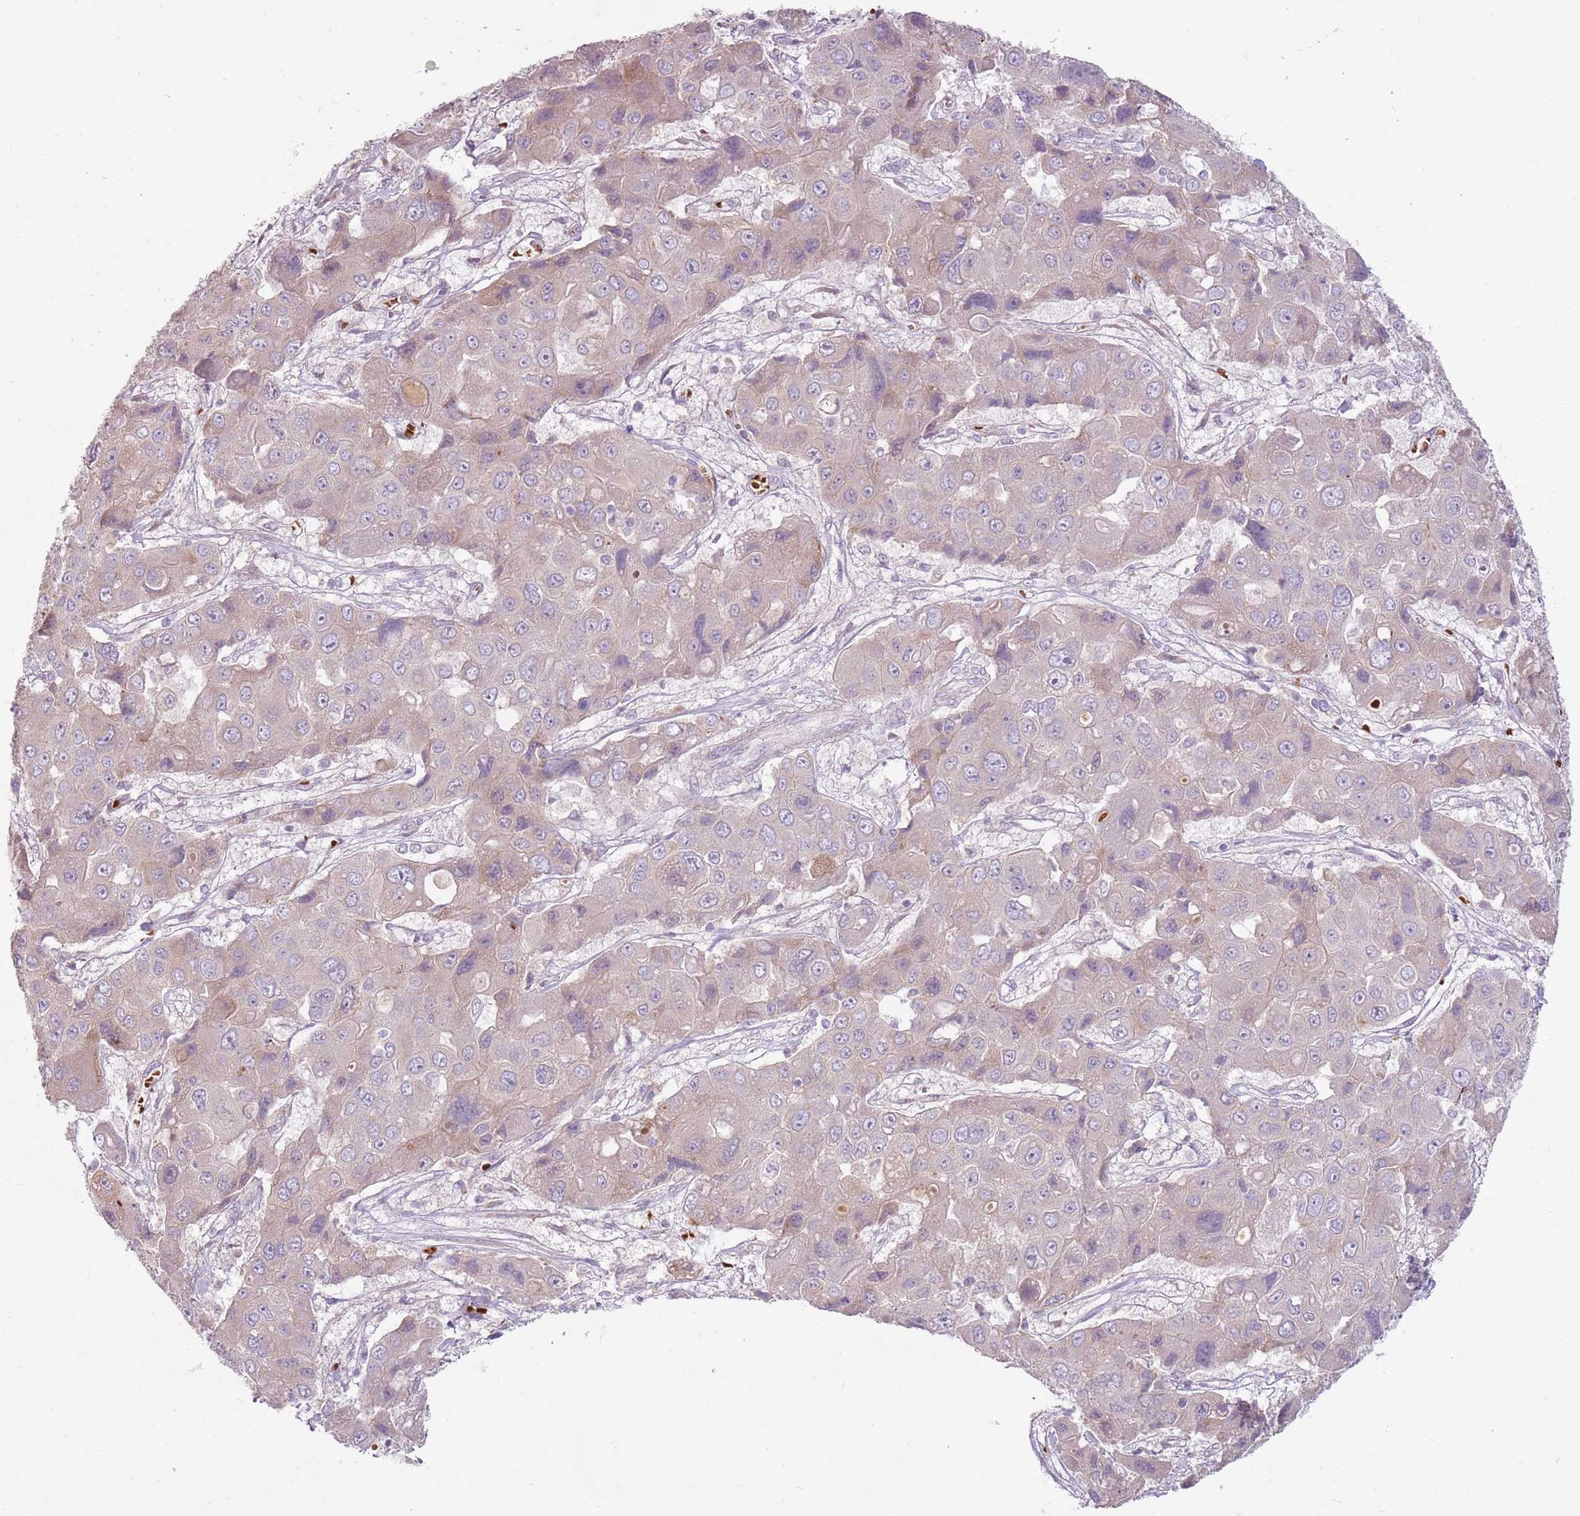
{"staining": {"intensity": "negative", "quantity": "none", "location": "none"}, "tissue": "liver cancer", "cell_type": "Tumor cells", "image_type": "cancer", "snomed": [{"axis": "morphology", "description": "Cholangiocarcinoma"}, {"axis": "topography", "description": "Liver"}], "caption": "Human cholangiocarcinoma (liver) stained for a protein using immunohistochemistry (IHC) displays no staining in tumor cells.", "gene": "HSPA14", "patient": {"sex": "male", "age": 67}}